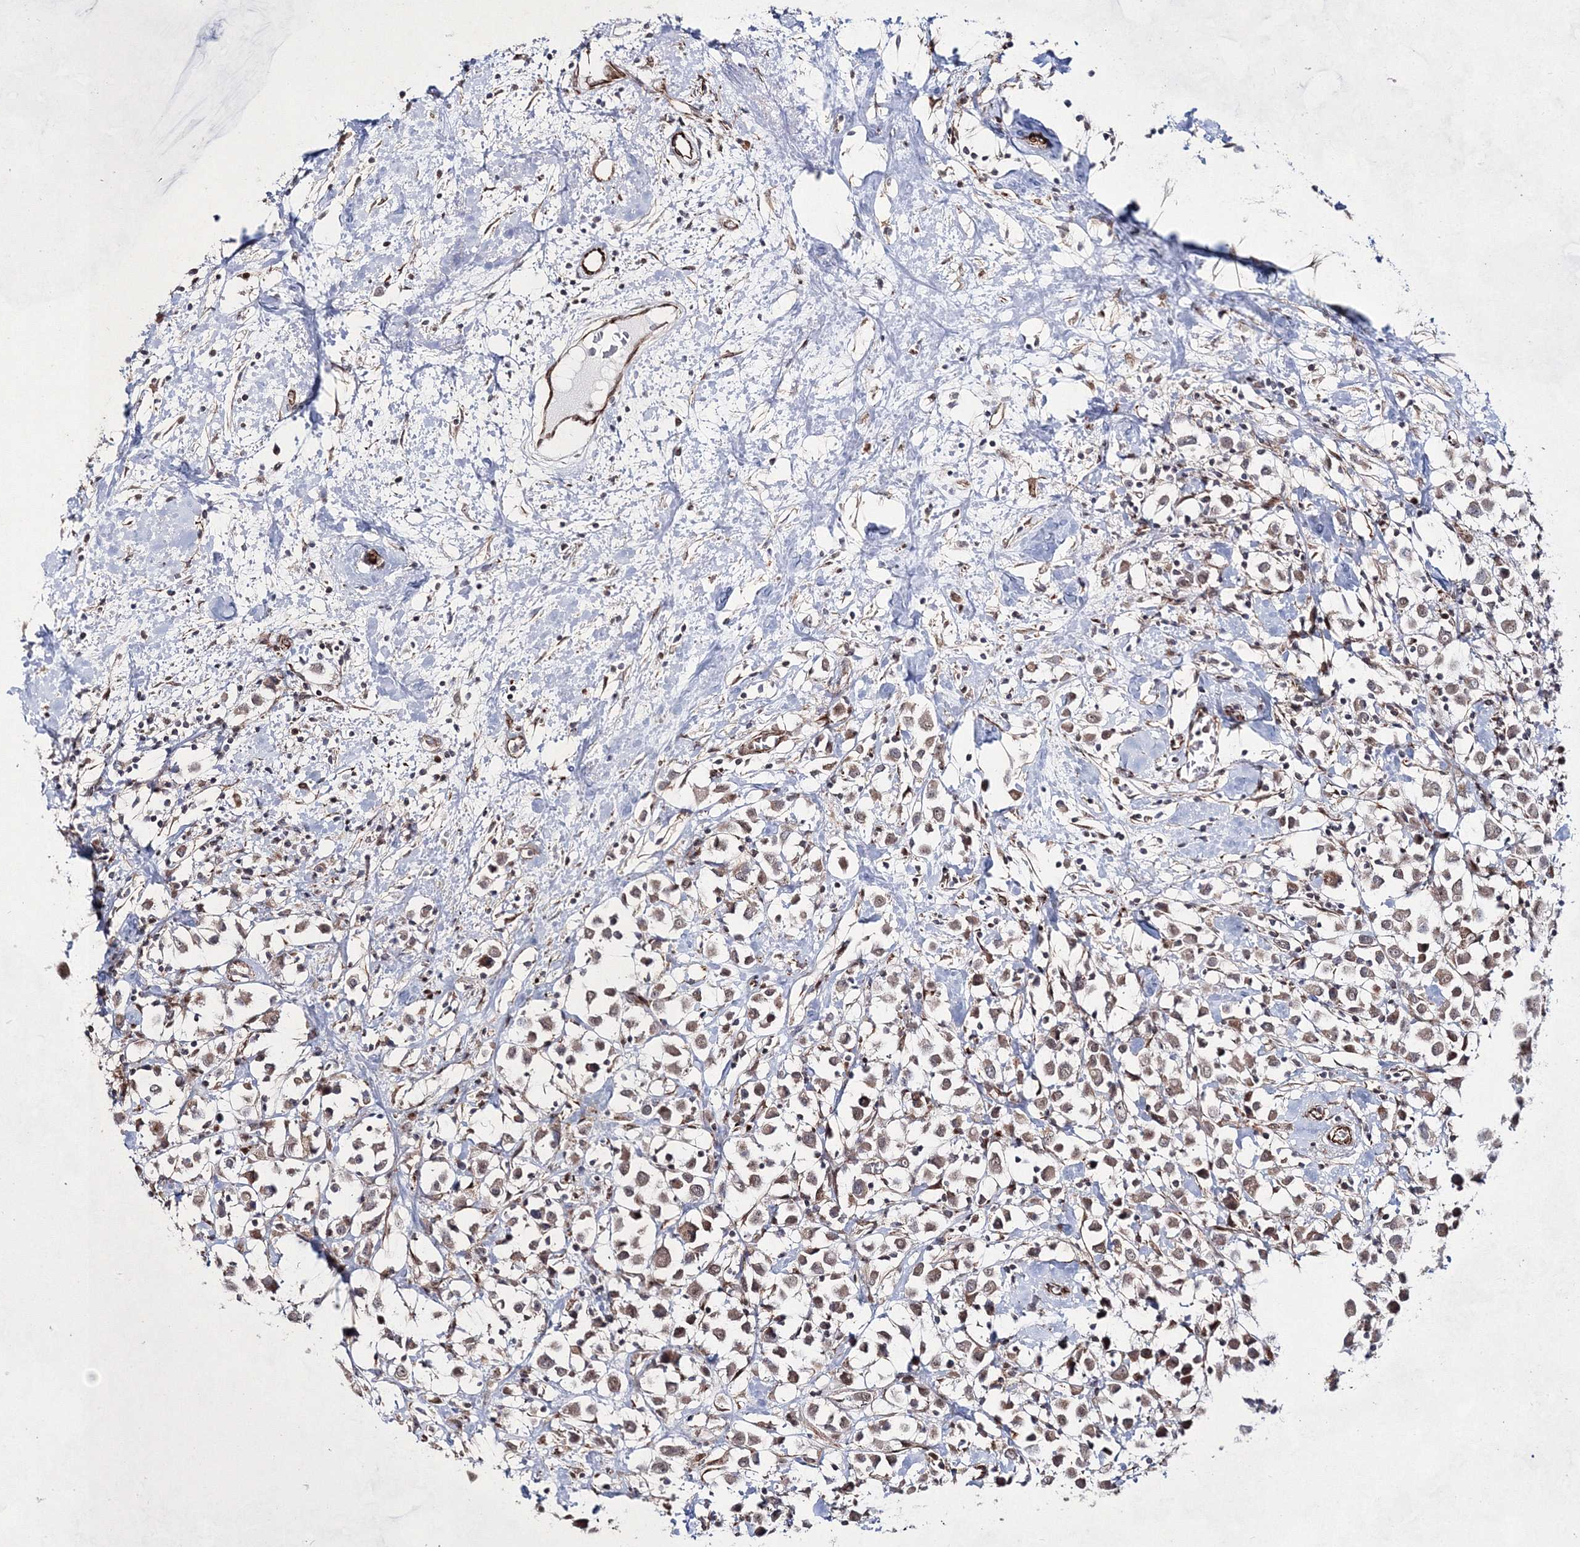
{"staining": {"intensity": "weak", "quantity": ">75%", "location": "cytoplasmic/membranous"}, "tissue": "breast cancer", "cell_type": "Tumor cells", "image_type": "cancer", "snomed": [{"axis": "morphology", "description": "Duct carcinoma"}, {"axis": "topography", "description": "Breast"}], "caption": "Breast invasive ductal carcinoma stained with a brown dye displays weak cytoplasmic/membranous positive staining in about >75% of tumor cells.", "gene": "SNIP1", "patient": {"sex": "female", "age": 61}}